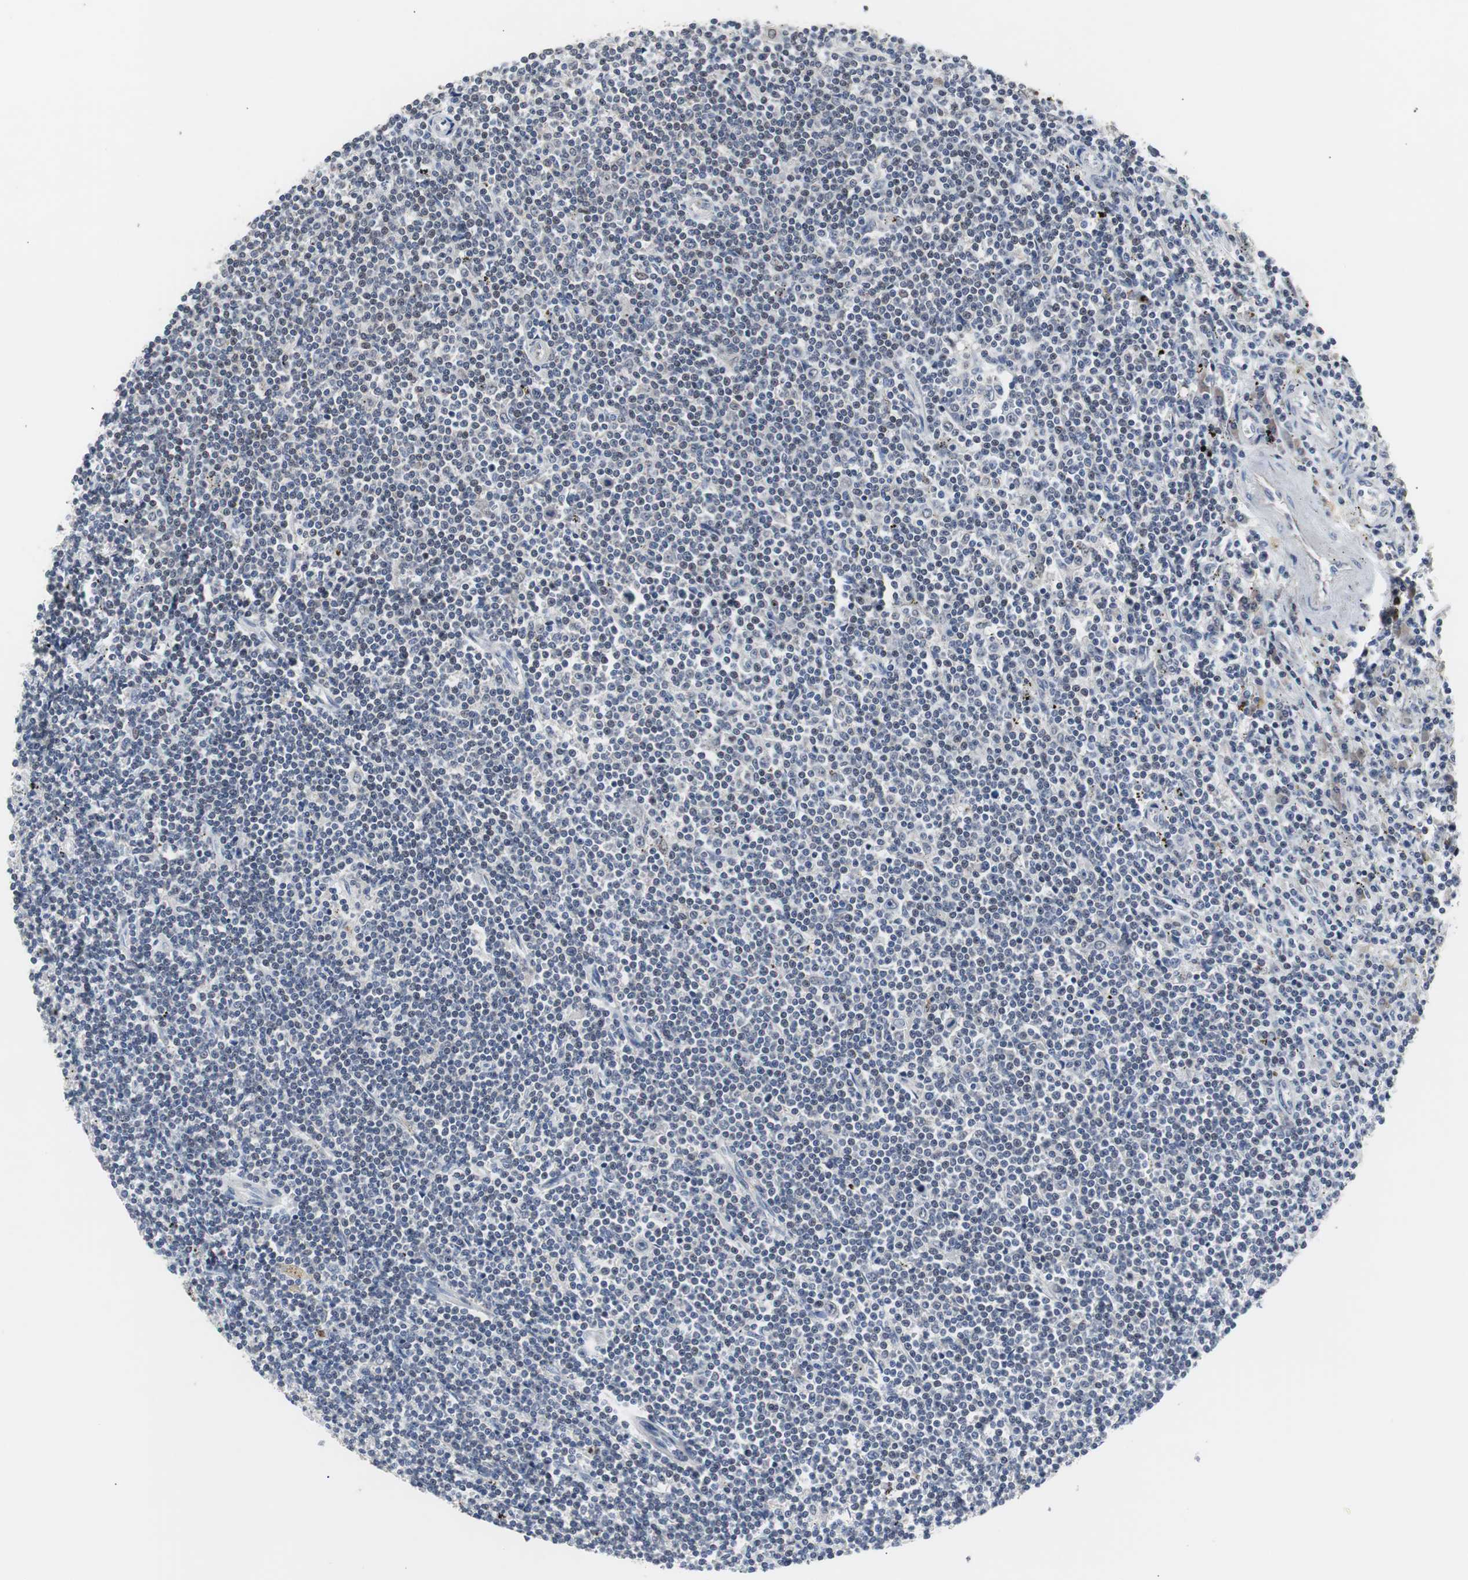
{"staining": {"intensity": "negative", "quantity": "none", "location": "none"}, "tissue": "lymphoma", "cell_type": "Tumor cells", "image_type": "cancer", "snomed": [{"axis": "morphology", "description": "Malignant lymphoma, non-Hodgkin's type, Low grade"}, {"axis": "topography", "description": "Spleen"}], "caption": "Immunohistochemical staining of human malignant lymphoma, non-Hodgkin's type (low-grade) reveals no significant expression in tumor cells. The staining was performed using DAB (3,3'-diaminobenzidine) to visualize the protein expression in brown, while the nuclei were stained in blue with hematoxylin (Magnification: 20x).", "gene": "RBM47", "patient": {"sex": "male", "age": 76}}